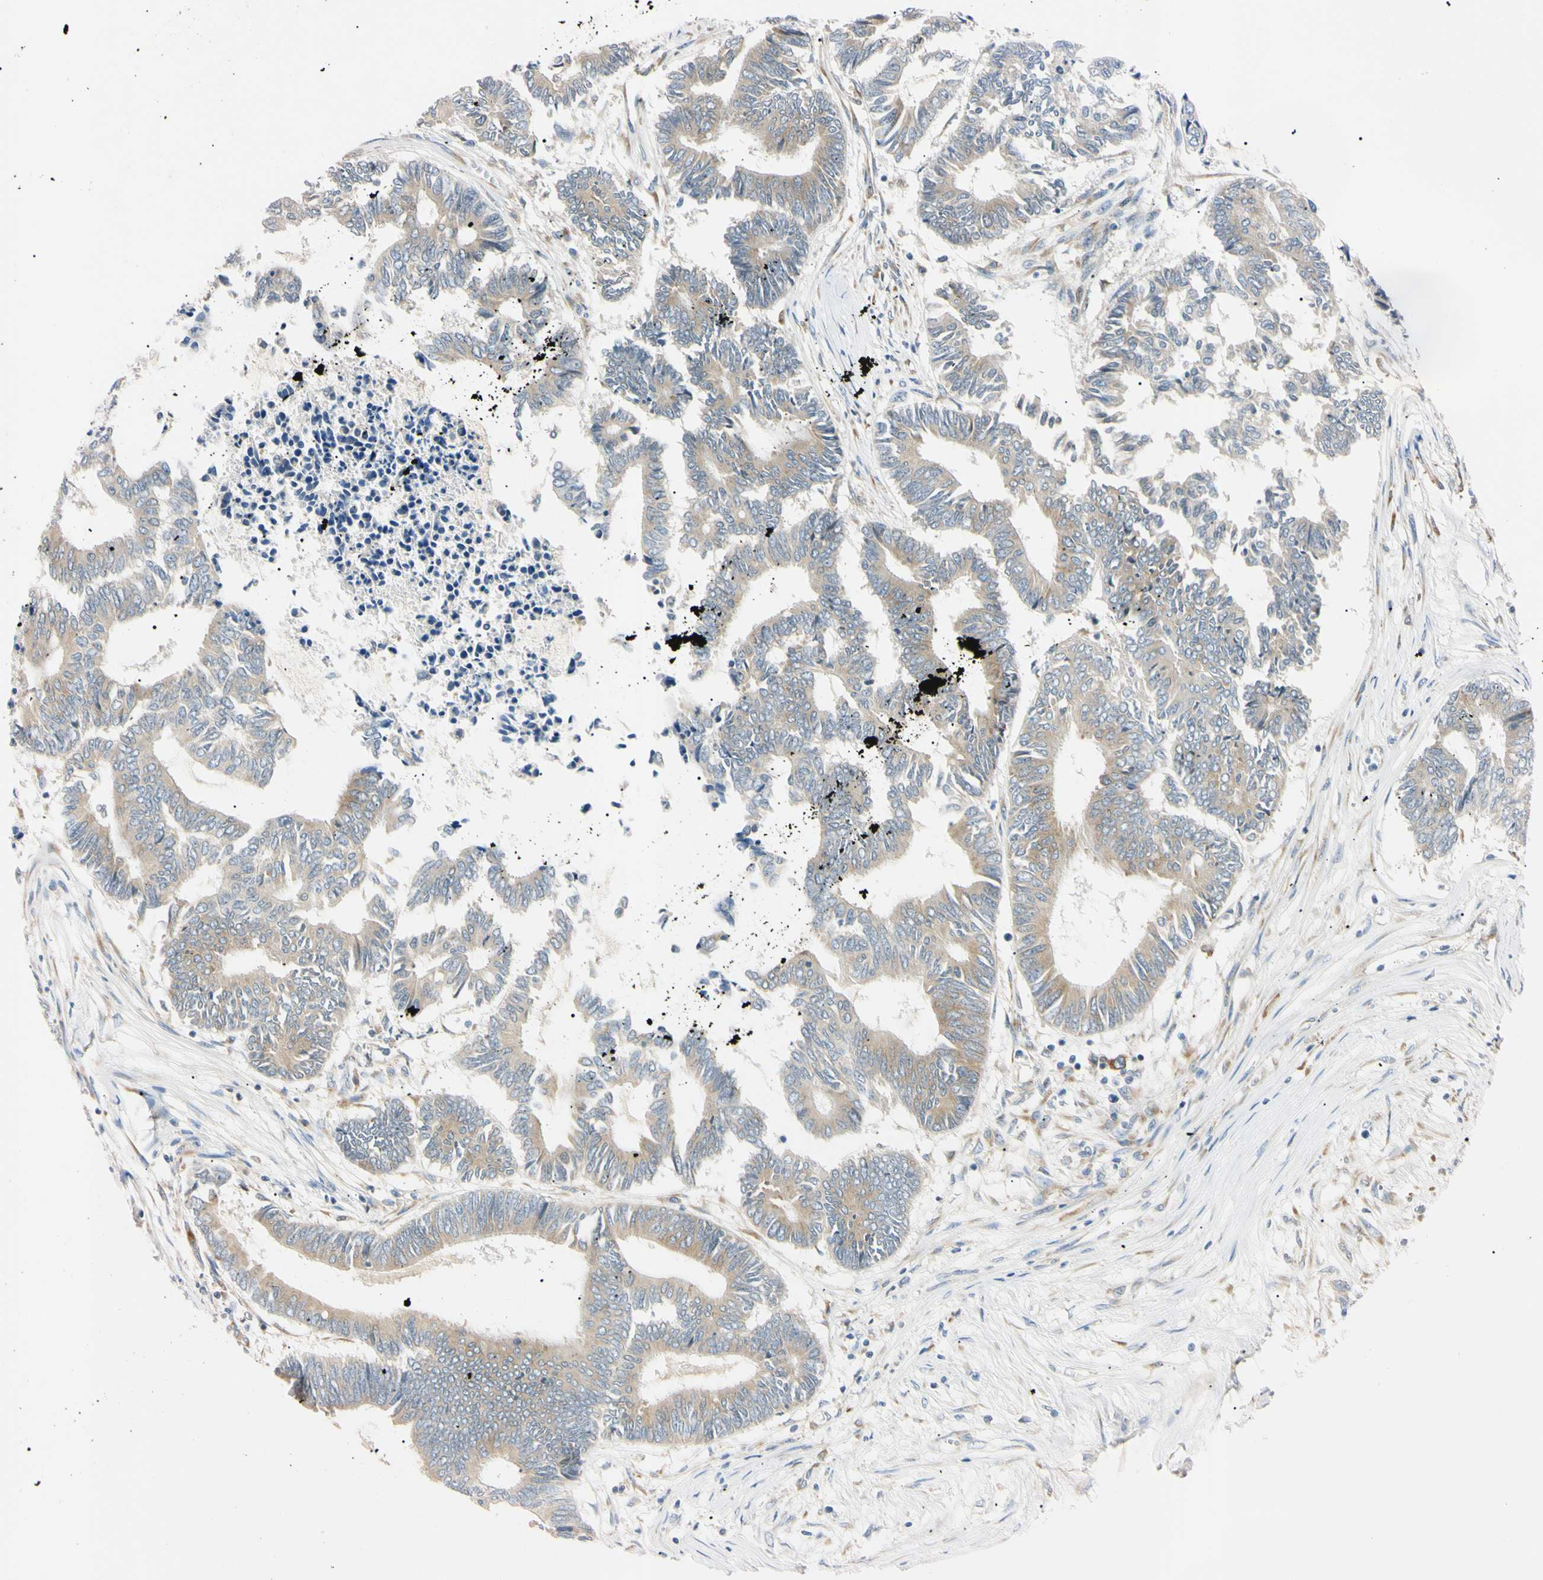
{"staining": {"intensity": "weak", "quantity": ">75%", "location": "cytoplasmic/membranous"}, "tissue": "colorectal cancer", "cell_type": "Tumor cells", "image_type": "cancer", "snomed": [{"axis": "morphology", "description": "Adenocarcinoma, NOS"}, {"axis": "topography", "description": "Rectum"}], "caption": "This is a photomicrograph of immunohistochemistry staining of colorectal cancer (adenocarcinoma), which shows weak positivity in the cytoplasmic/membranous of tumor cells.", "gene": "DNAJB12", "patient": {"sex": "male", "age": 63}}